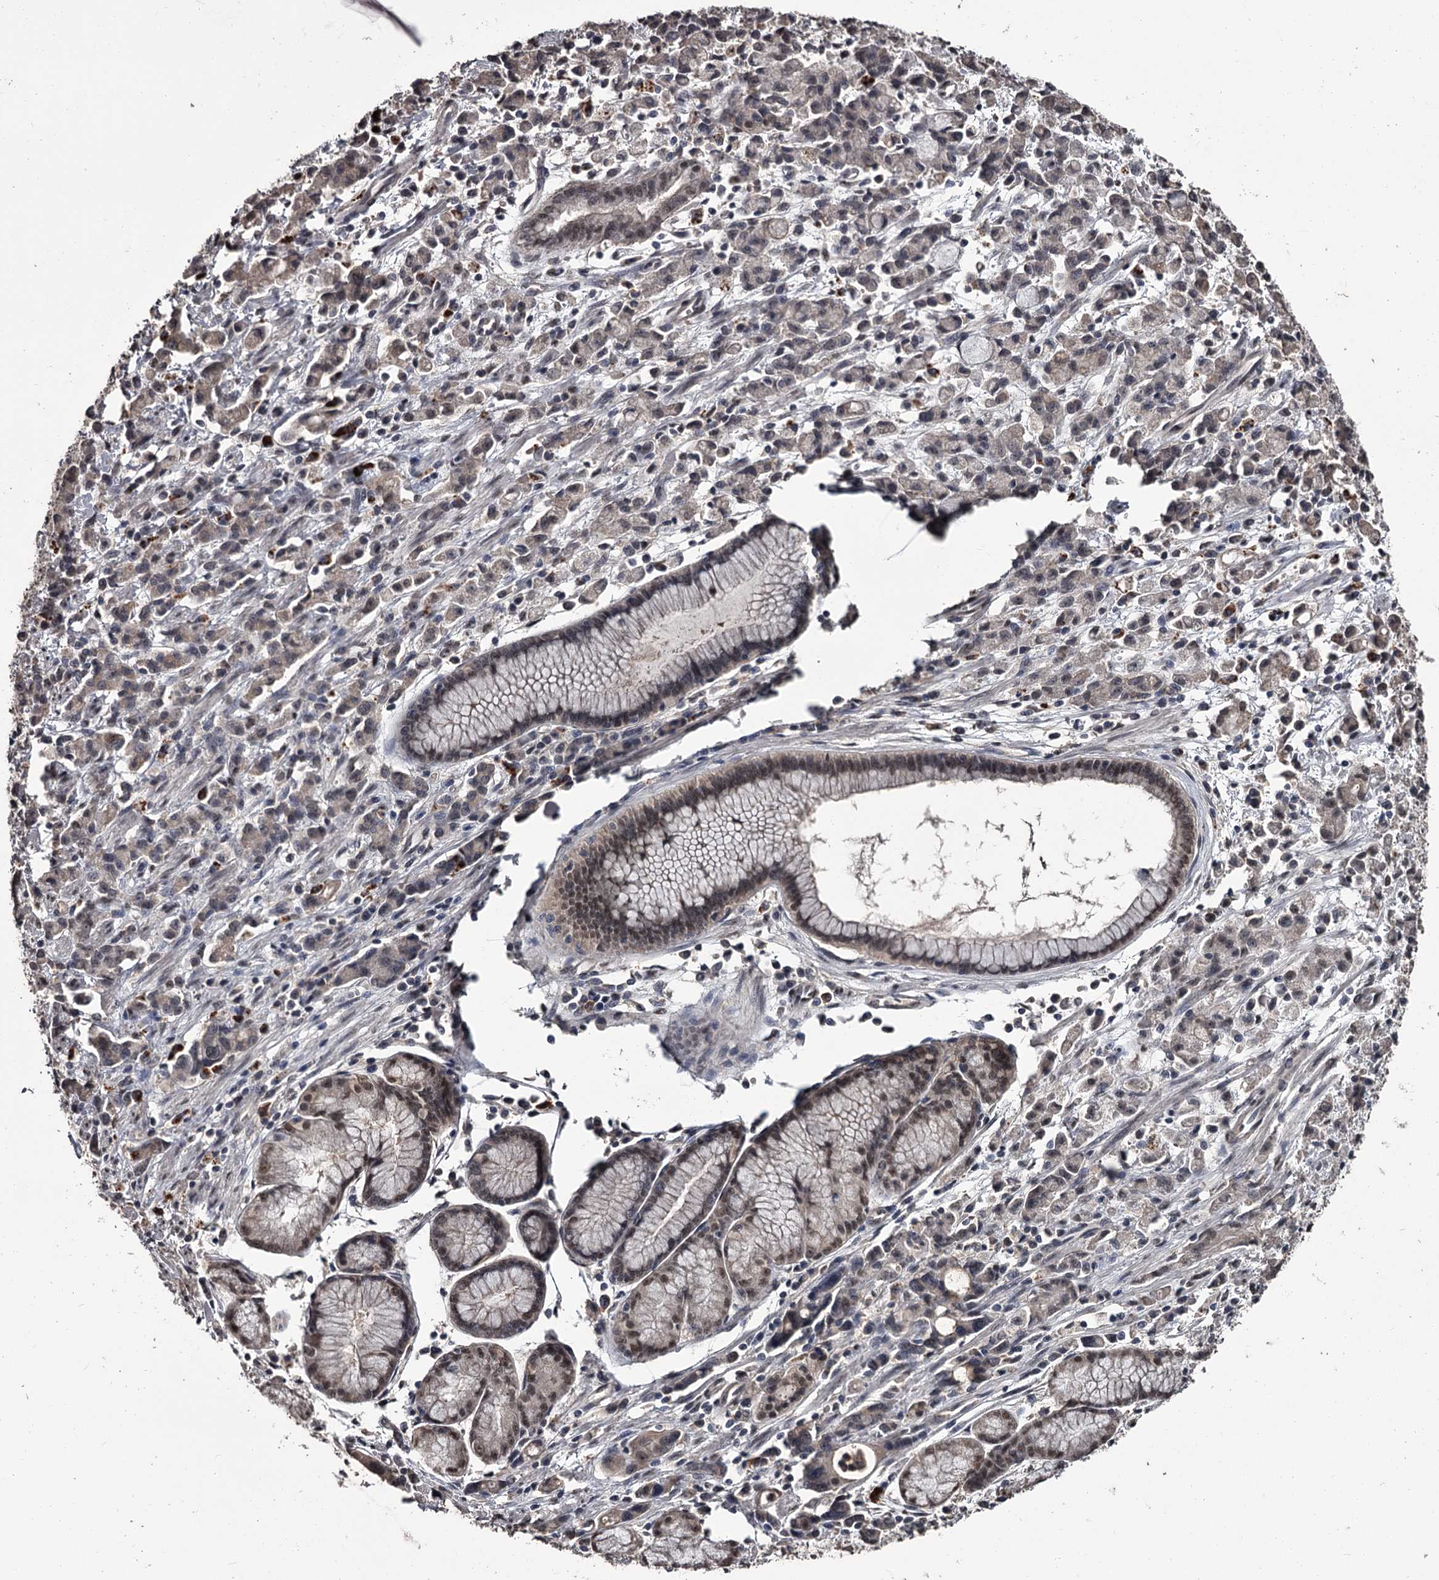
{"staining": {"intensity": "weak", "quantity": "25%-75%", "location": "cytoplasmic/membranous,nuclear"}, "tissue": "stomach cancer", "cell_type": "Tumor cells", "image_type": "cancer", "snomed": [{"axis": "morphology", "description": "Adenocarcinoma, NOS"}, {"axis": "topography", "description": "Stomach, lower"}], "caption": "Stomach cancer stained with immunohistochemistry demonstrates weak cytoplasmic/membranous and nuclear positivity in approximately 25%-75% of tumor cells.", "gene": "PRPF40B", "patient": {"sex": "female", "age": 43}}